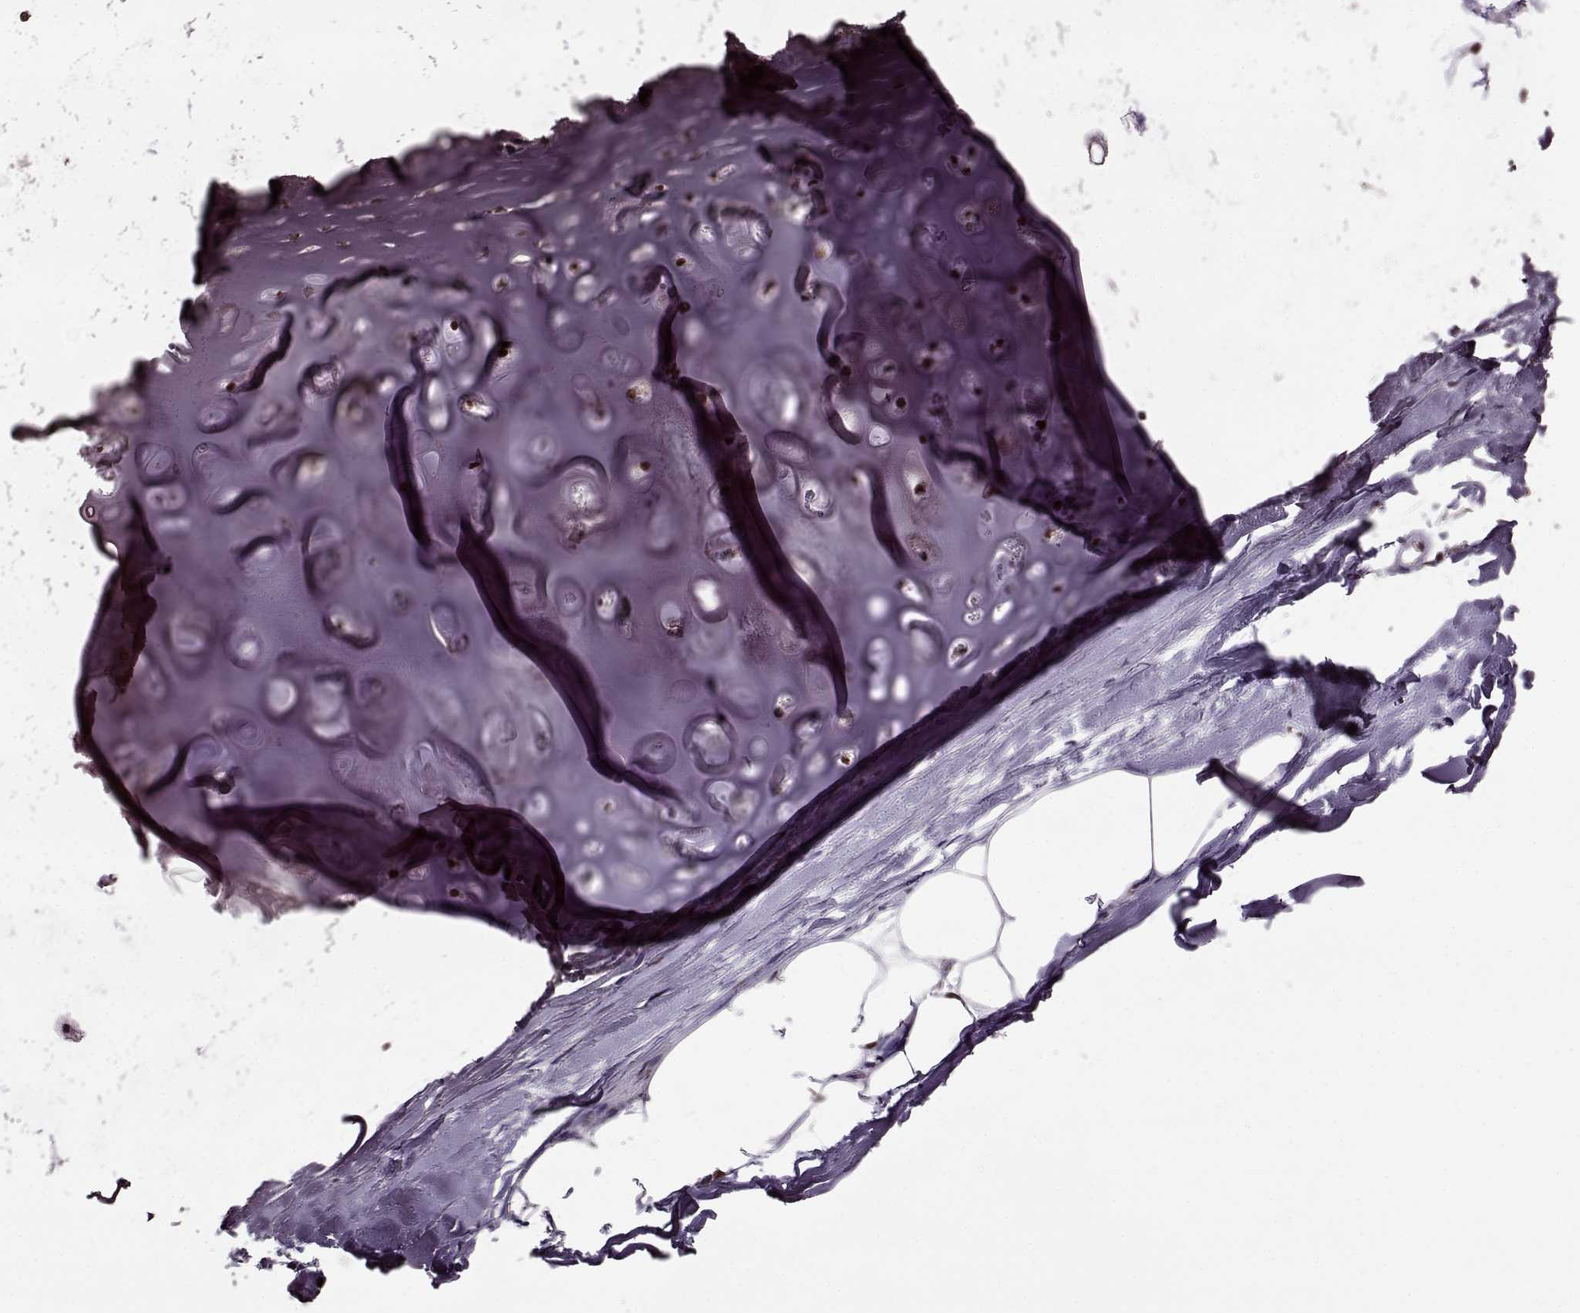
{"staining": {"intensity": "moderate", "quantity": ">75%", "location": "nuclear"}, "tissue": "soft tissue", "cell_type": "Chondrocytes", "image_type": "normal", "snomed": [{"axis": "morphology", "description": "Normal tissue, NOS"}, {"axis": "topography", "description": "Lymph node"}, {"axis": "topography", "description": "Bronchus"}], "caption": "Immunohistochemistry histopathology image of benign soft tissue stained for a protein (brown), which demonstrates medium levels of moderate nuclear positivity in about >75% of chondrocytes.", "gene": "FTO", "patient": {"sex": "female", "age": 70}}